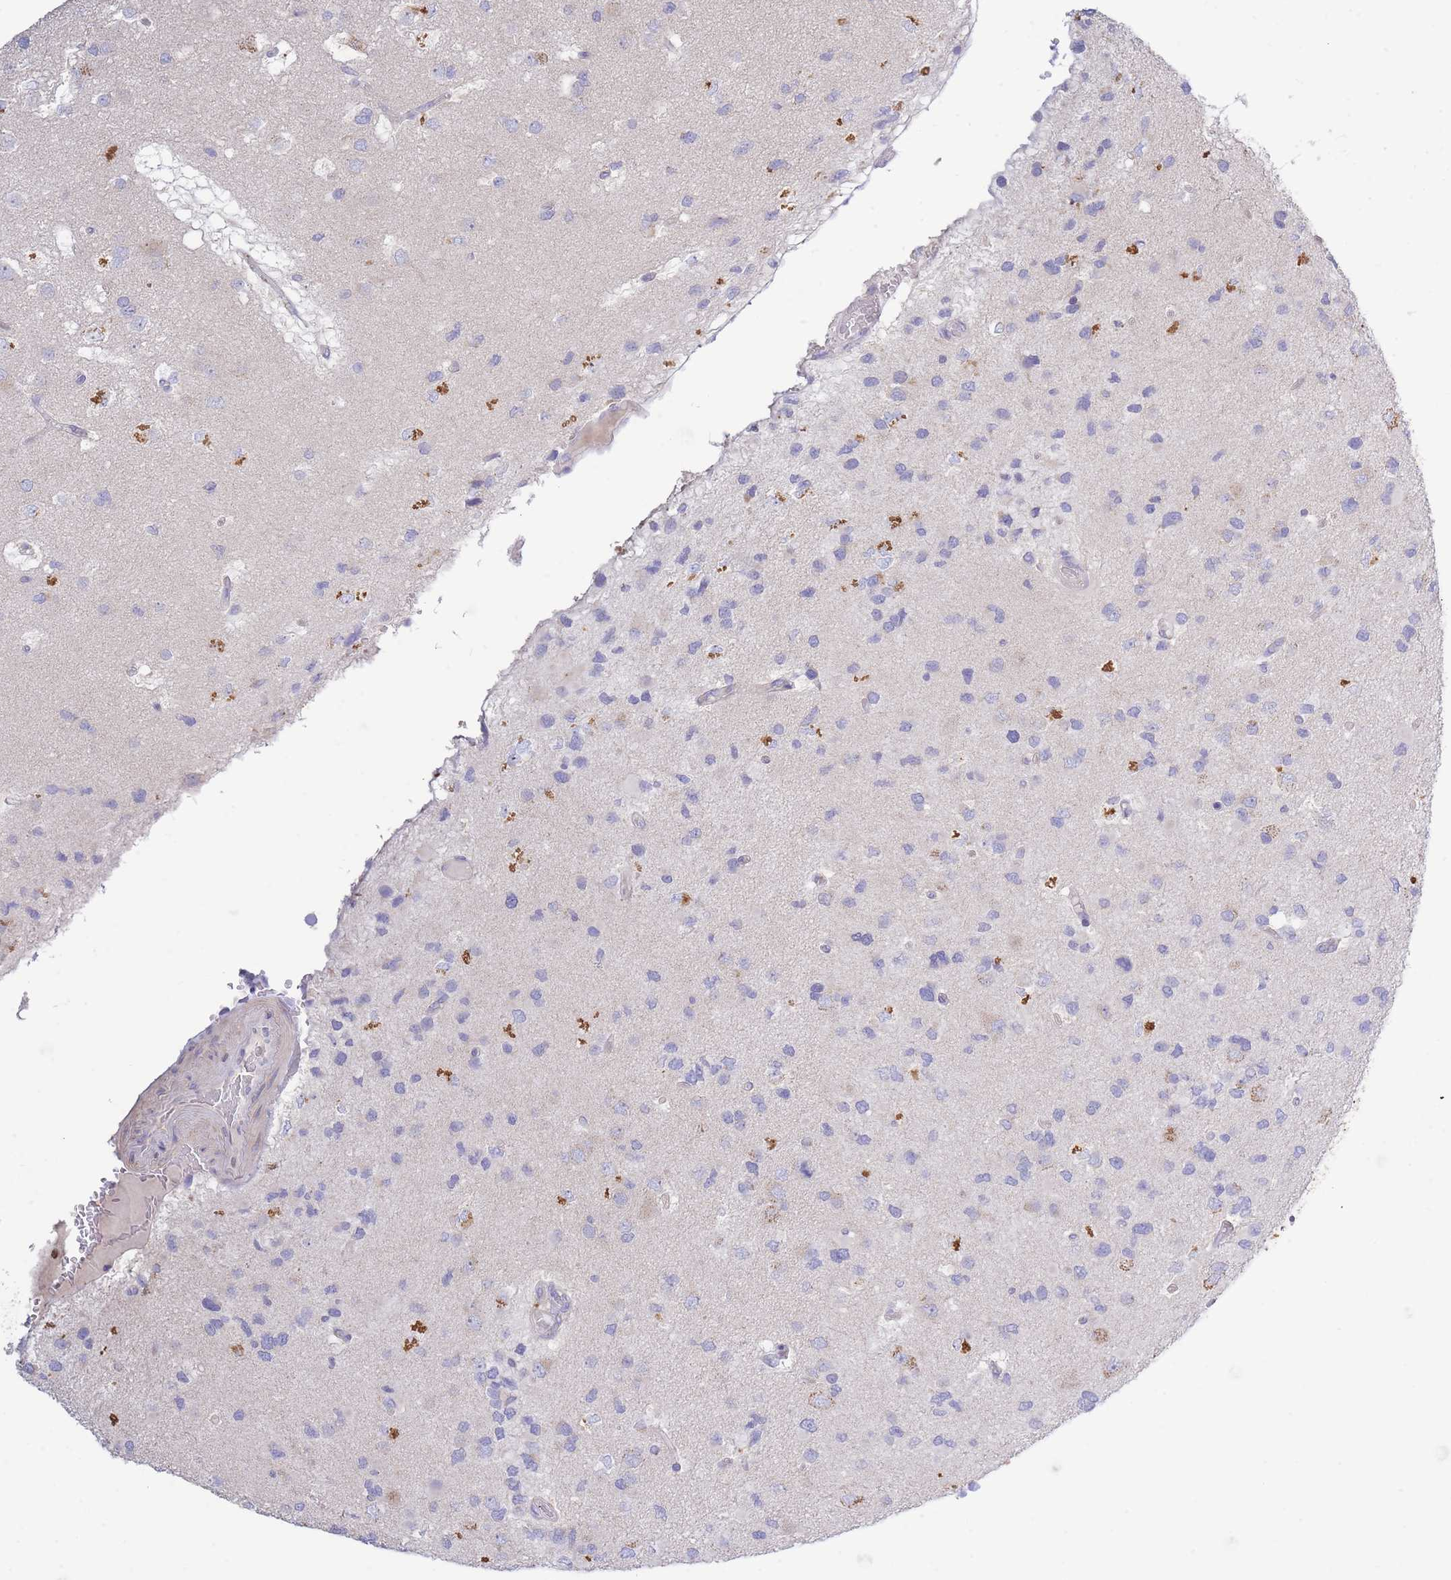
{"staining": {"intensity": "negative", "quantity": "none", "location": "none"}, "tissue": "glioma", "cell_type": "Tumor cells", "image_type": "cancer", "snomed": [{"axis": "morphology", "description": "Glioma, malignant, High grade"}, {"axis": "topography", "description": "Brain"}], "caption": "An immunohistochemistry image of glioma is shown. There is no staining in tumor cells of glioma. Brightfield microscopy of IHC stained with DAB (3,3'-diaminobenzidine) (brown) and hematoxylin (blue), captured at high magnification.", "gene": "CENPM", "patient": {"sex": "male", "age": 53}}